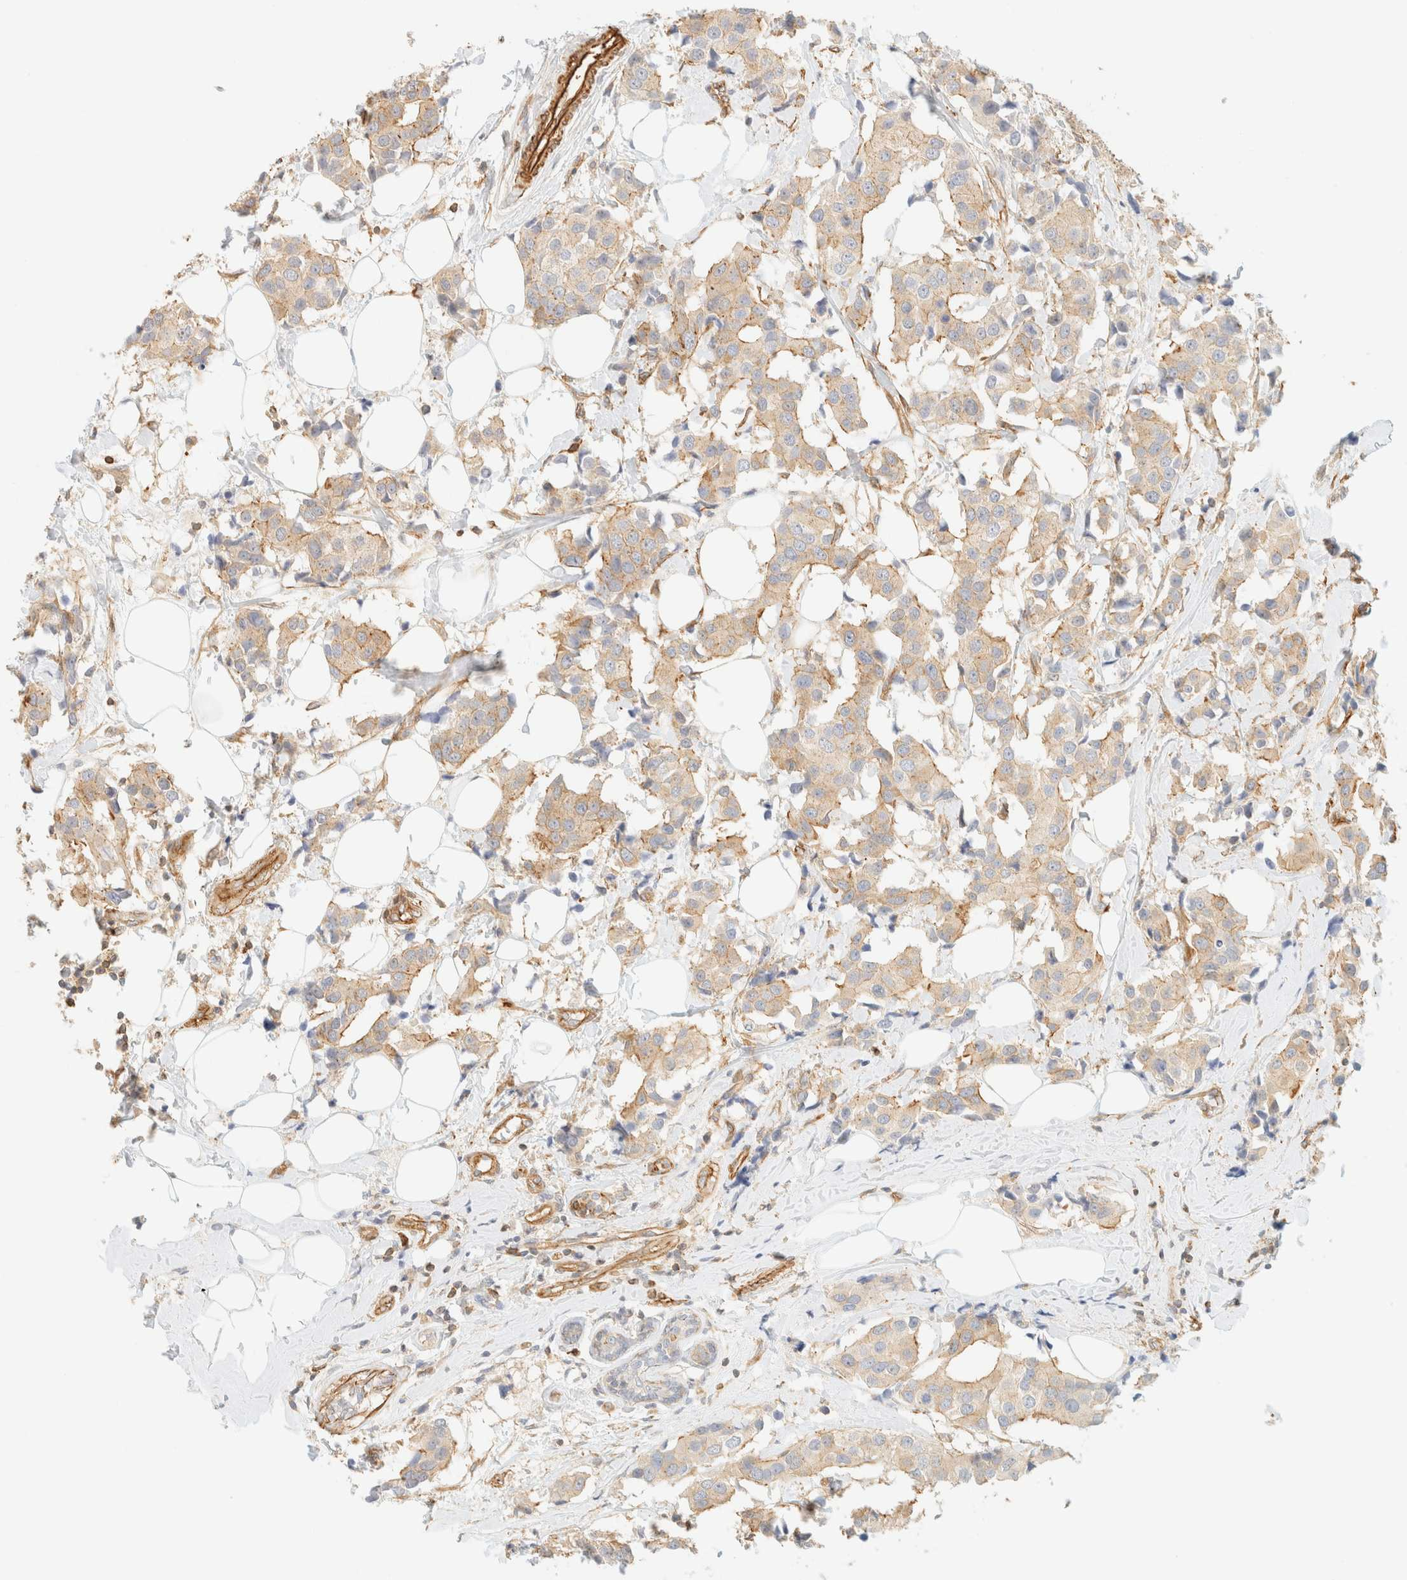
{"staining": {"intensity": "weak", "quantity": ">75%", "location": "cytoplasmic/membranous"}, "tissue": "breast cancer", "cell_type": "Tumor cells", "image_type": "cancer", "snomed": [{"axis": "morphology", "description": "Normal tissue, NOS"}, {"axis": "morphology", "description": "Duct carcinoma"}, {"axis": "topography", "description": "Breast"}], "caption": "This is an image of immunohistochemistry staining of breast cancer (intraductal carcinoma), which shows weak positivity in the cytoplasmic/membranous of tumor cells.", "gene": "OTOP2", "patient": {"sex": "female", "age": 39}}